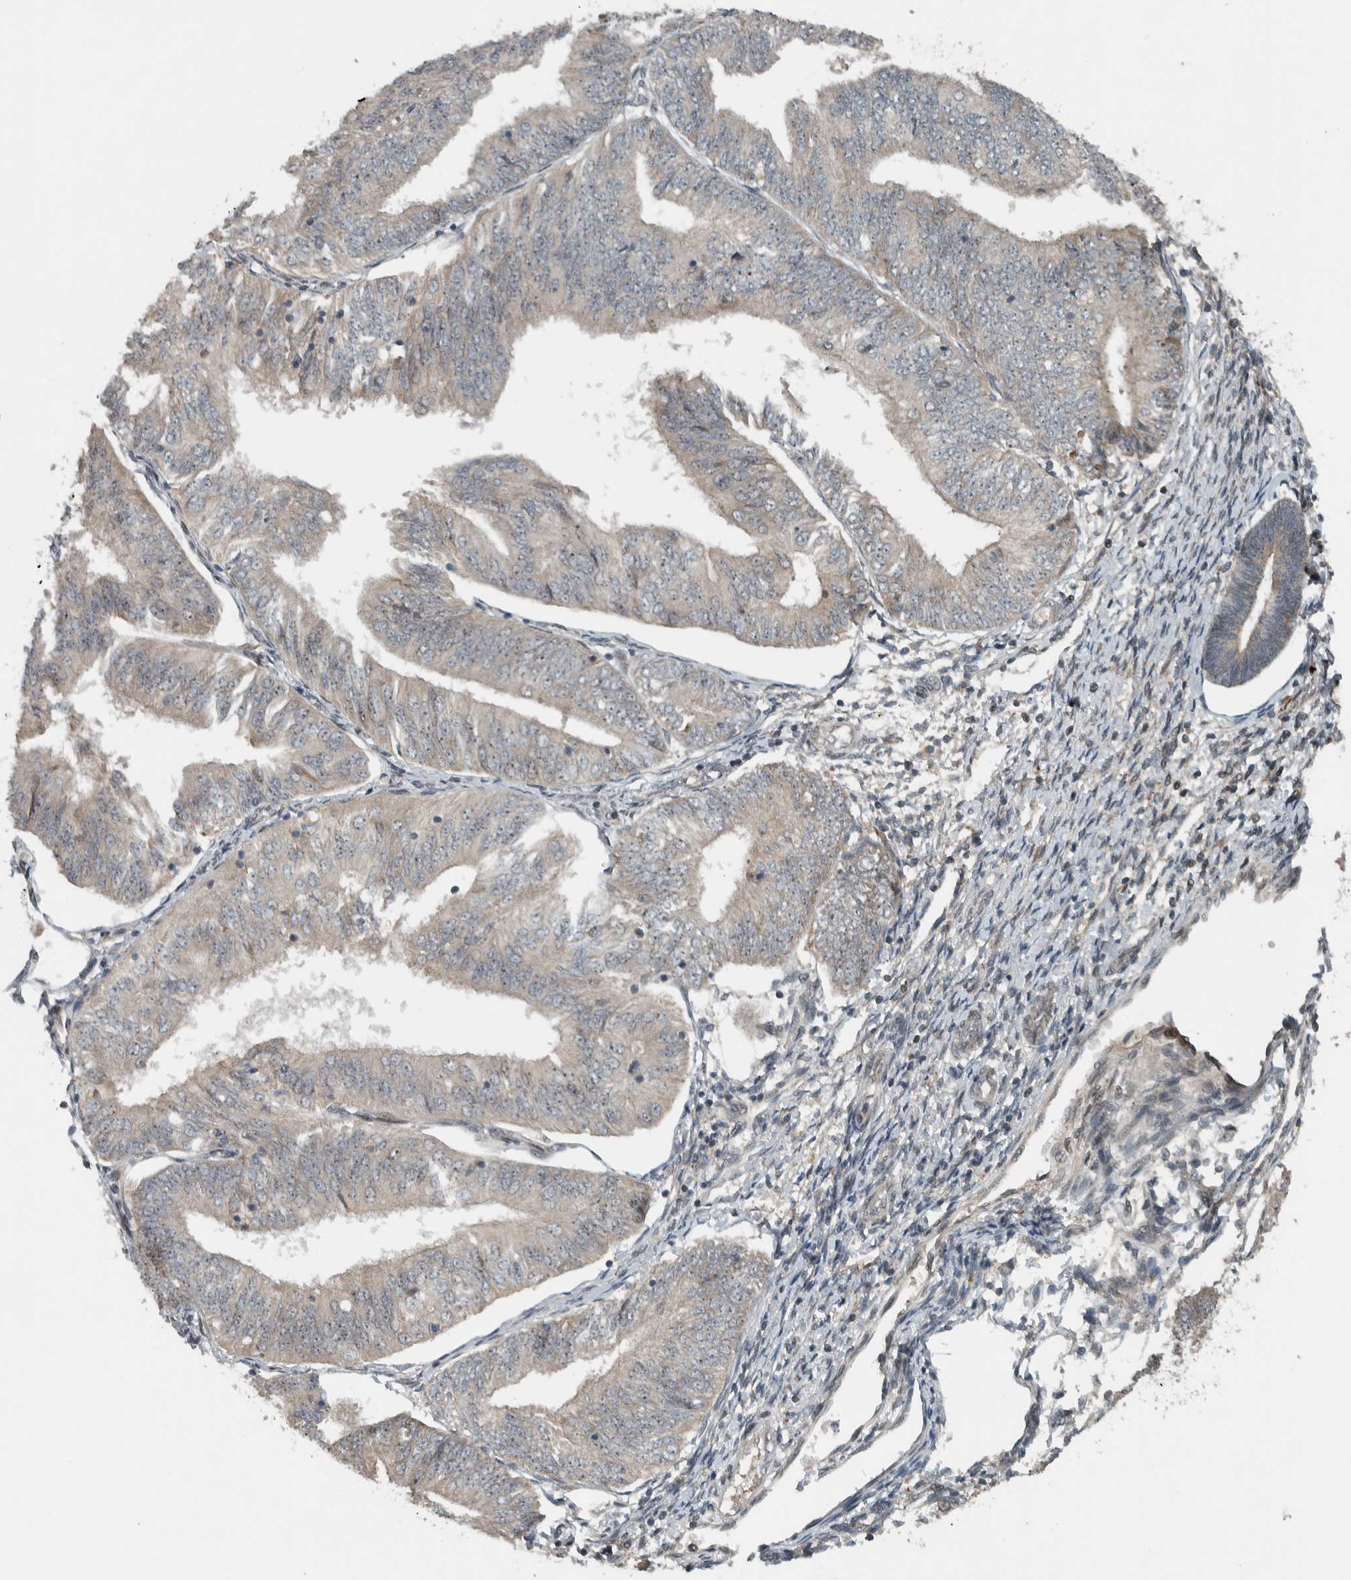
{"staining": {"intensity": "weak", "quantity": ">75%", "location": "cytoplasmic/membranous,nuclear"}, "tissue": "endometrial cancer", "cell_type": "Tumor cells", "image_type": "cancer", "snomed": [{"axis": "morphology", "description": "Adenocarcinoma, NOS"}, {"axis": "topography", "description": "Endometrium"}], "caption": "About >75% of tumor cells in endometrial adenocarcinoma exhibit weak cytoplasmic/membranous and nuclear protein staining as visualized by brown immunohistochemical staining.", "gene": "XPO5", "patient": {"sex": "female", "age": 58}}